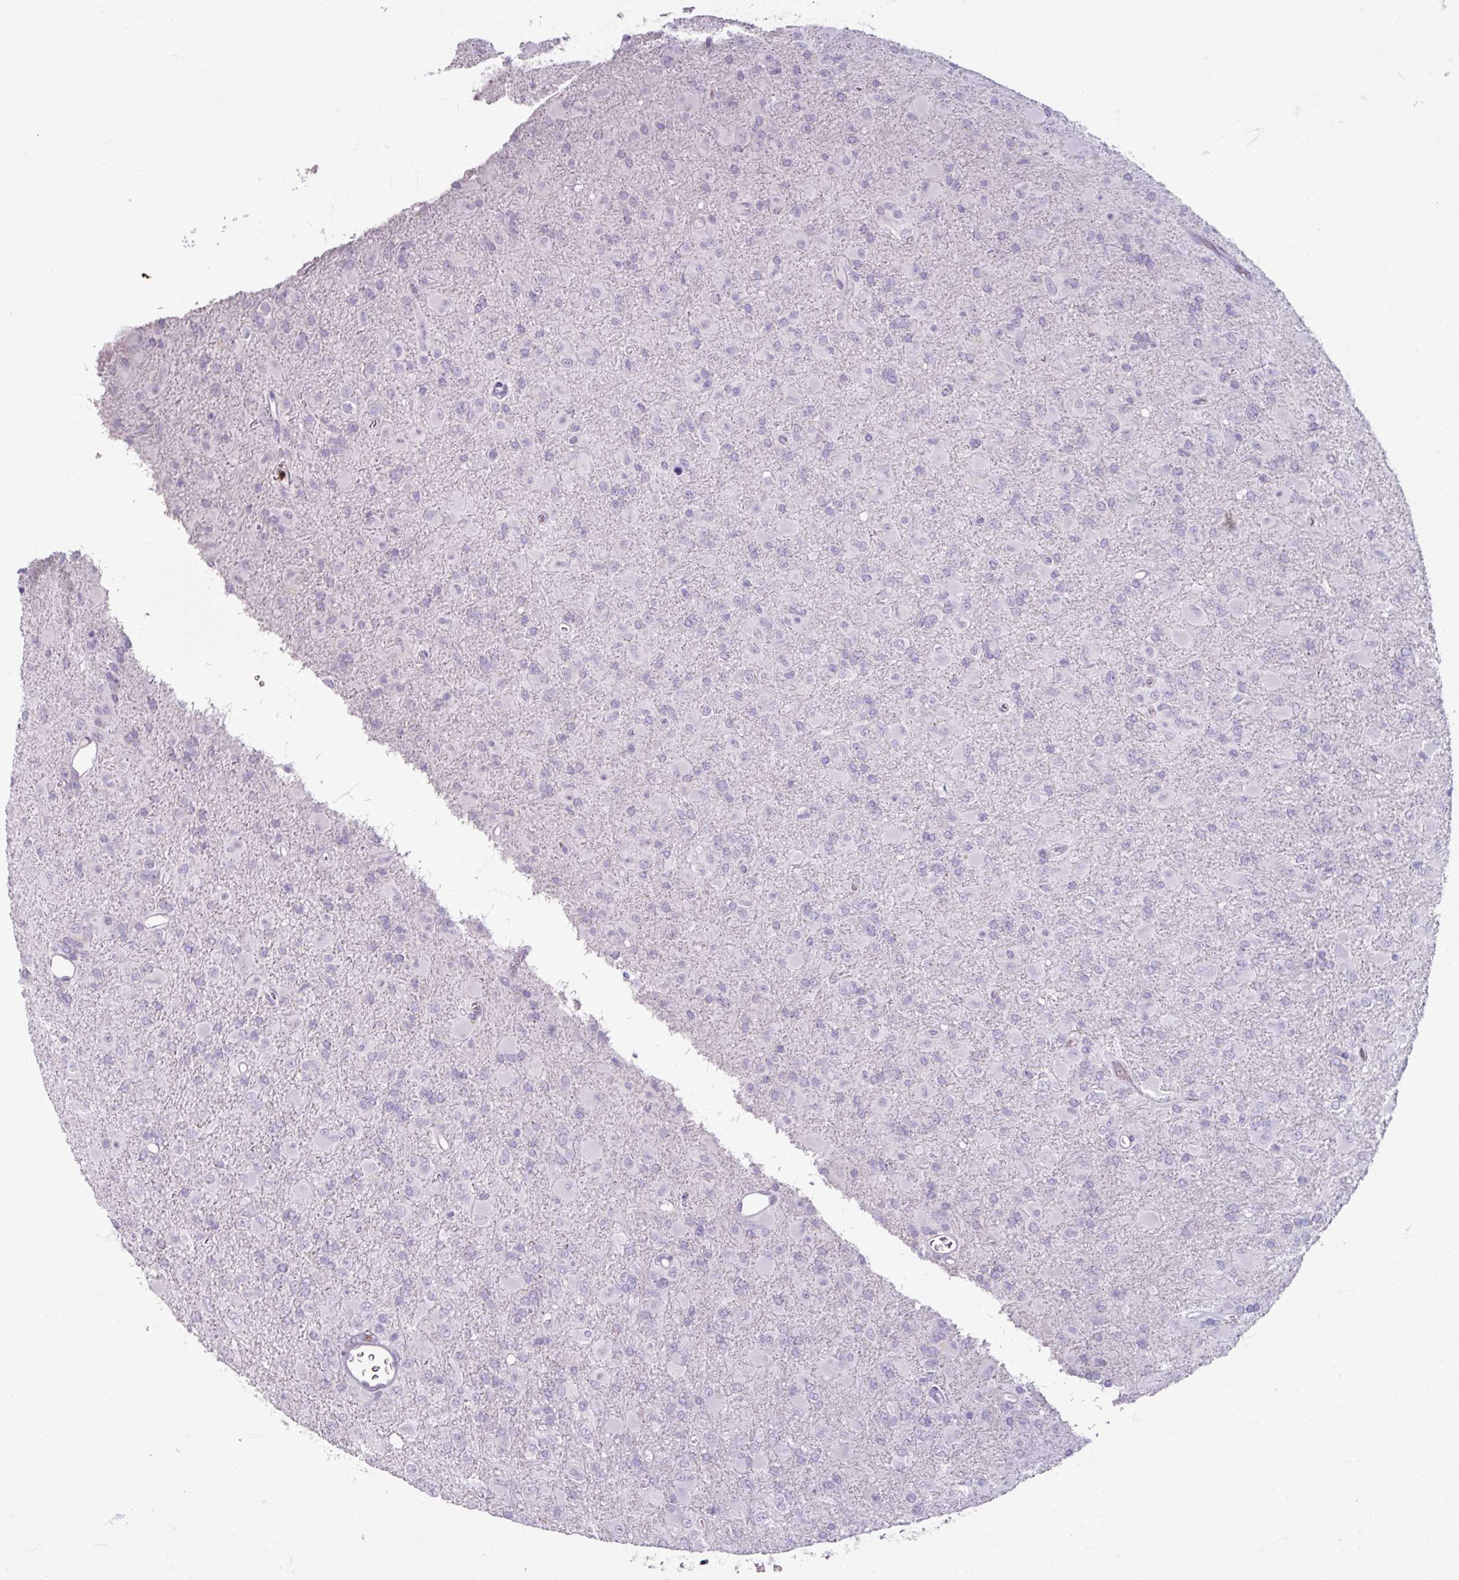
{"staining": {"intensity": "negative", "quantity": "none", "location": "none"}, "tissue": "glioma", "cell_type": "Tumor cells", "image_type": "cancer", "snomed": [{"axis": "morphology", "description": "Glioma, malignant, Low grade"}, {"axis": "topography", "description": "Brain"}], "caption": "The photomicrograph reveals no significant positivity in tumor cells of glioma.", "gene": "ARG1", "patient": {"sex": "male", "age": 65}}